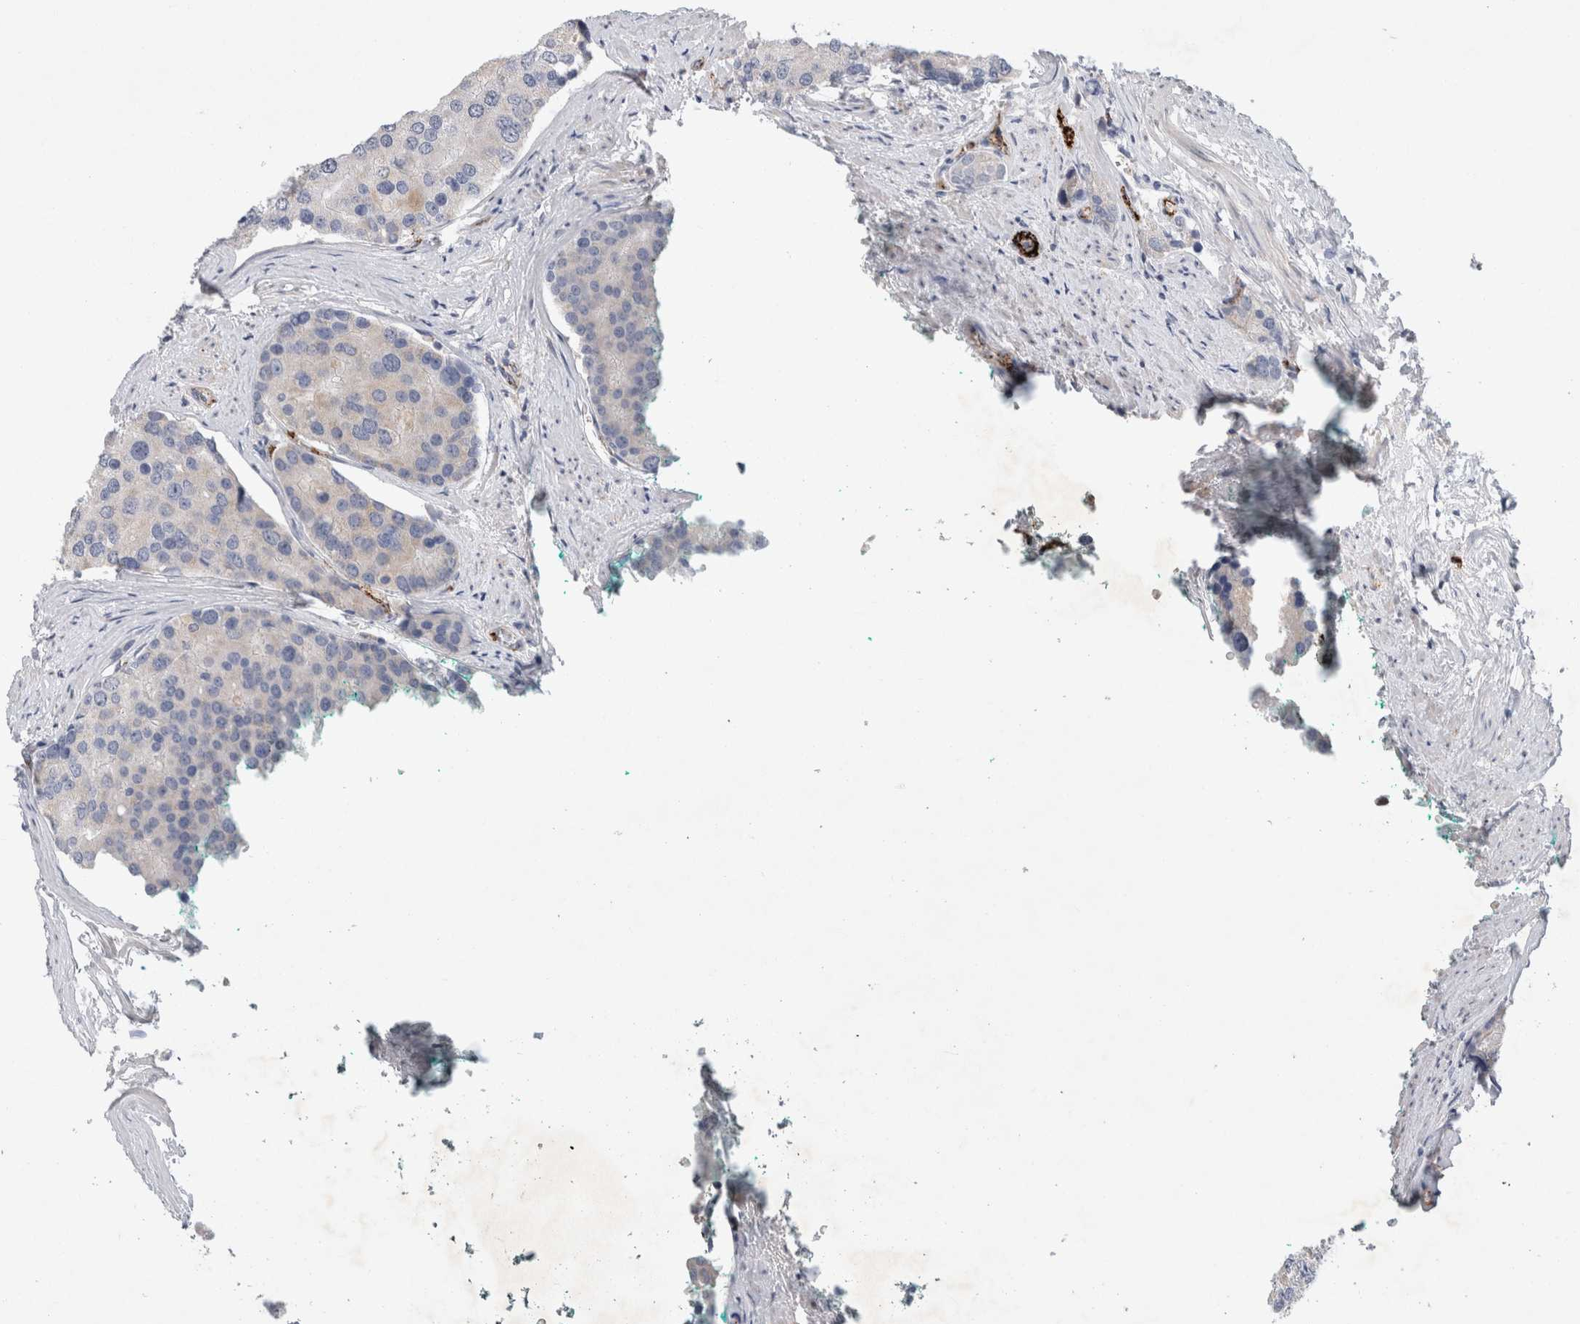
{"staining": {"intensity": "negative", "quantity": "none", "location": "none"}, "tissue": "prostate cancer", "cell_type": "Tumor cells", "image_type": "cancer", "snomed": [{"axis": "morphology", "description": "Adenocarcinoma, High grade"}, {"axis": "topography", "description": "Prostate"}], "caption": "A photomicrograph of prostate cancer stained for a protein demonstrates no brown staining in tumor cells. The staining is performed using DAB brown chromogen with nuclei counter-stained in using hematoxylin.", "gene": "IARS2", "patient": {"sex": "male", "age": 50}}